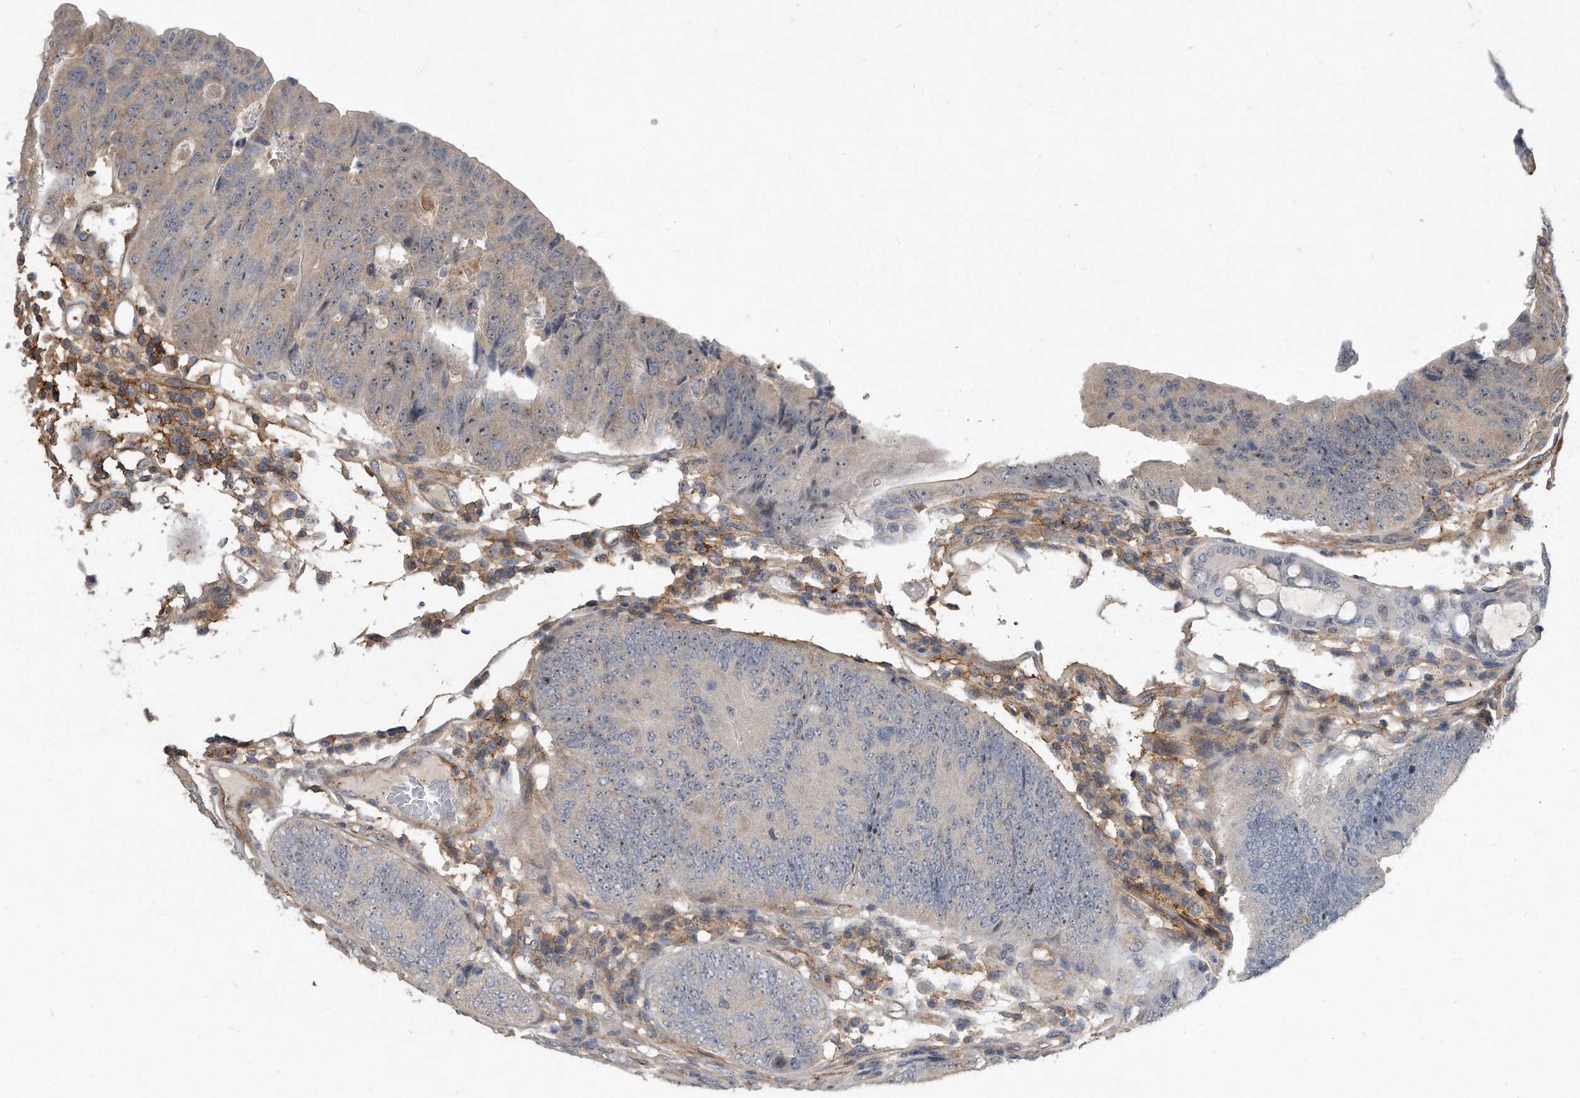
{"staining": {"intensity": "weak", "quantity": "25%-75%", "location": "nuclear"}, "tissue": "colorectal cancer", "cell_type": "Tumor cells", "image_type": "cancer", "snomed": [{"axis": "morphology", "description": "Adenocarcinoma, NOS"}, {"axis": "topography", "description": "Colon"}], "caption": "Immunohistochemical staining of adenocarcinoma (colorectal) reveals low levels of weak nuclear positivity in approximately 25%-75% of tumor cells. The staining is performed using DAB brown chromogen to label protein expression. The nuclei are counter-stained blue using hematoxylin.", "gene": "PGBD2", "patient": {"sex": "female", "age": 67}}